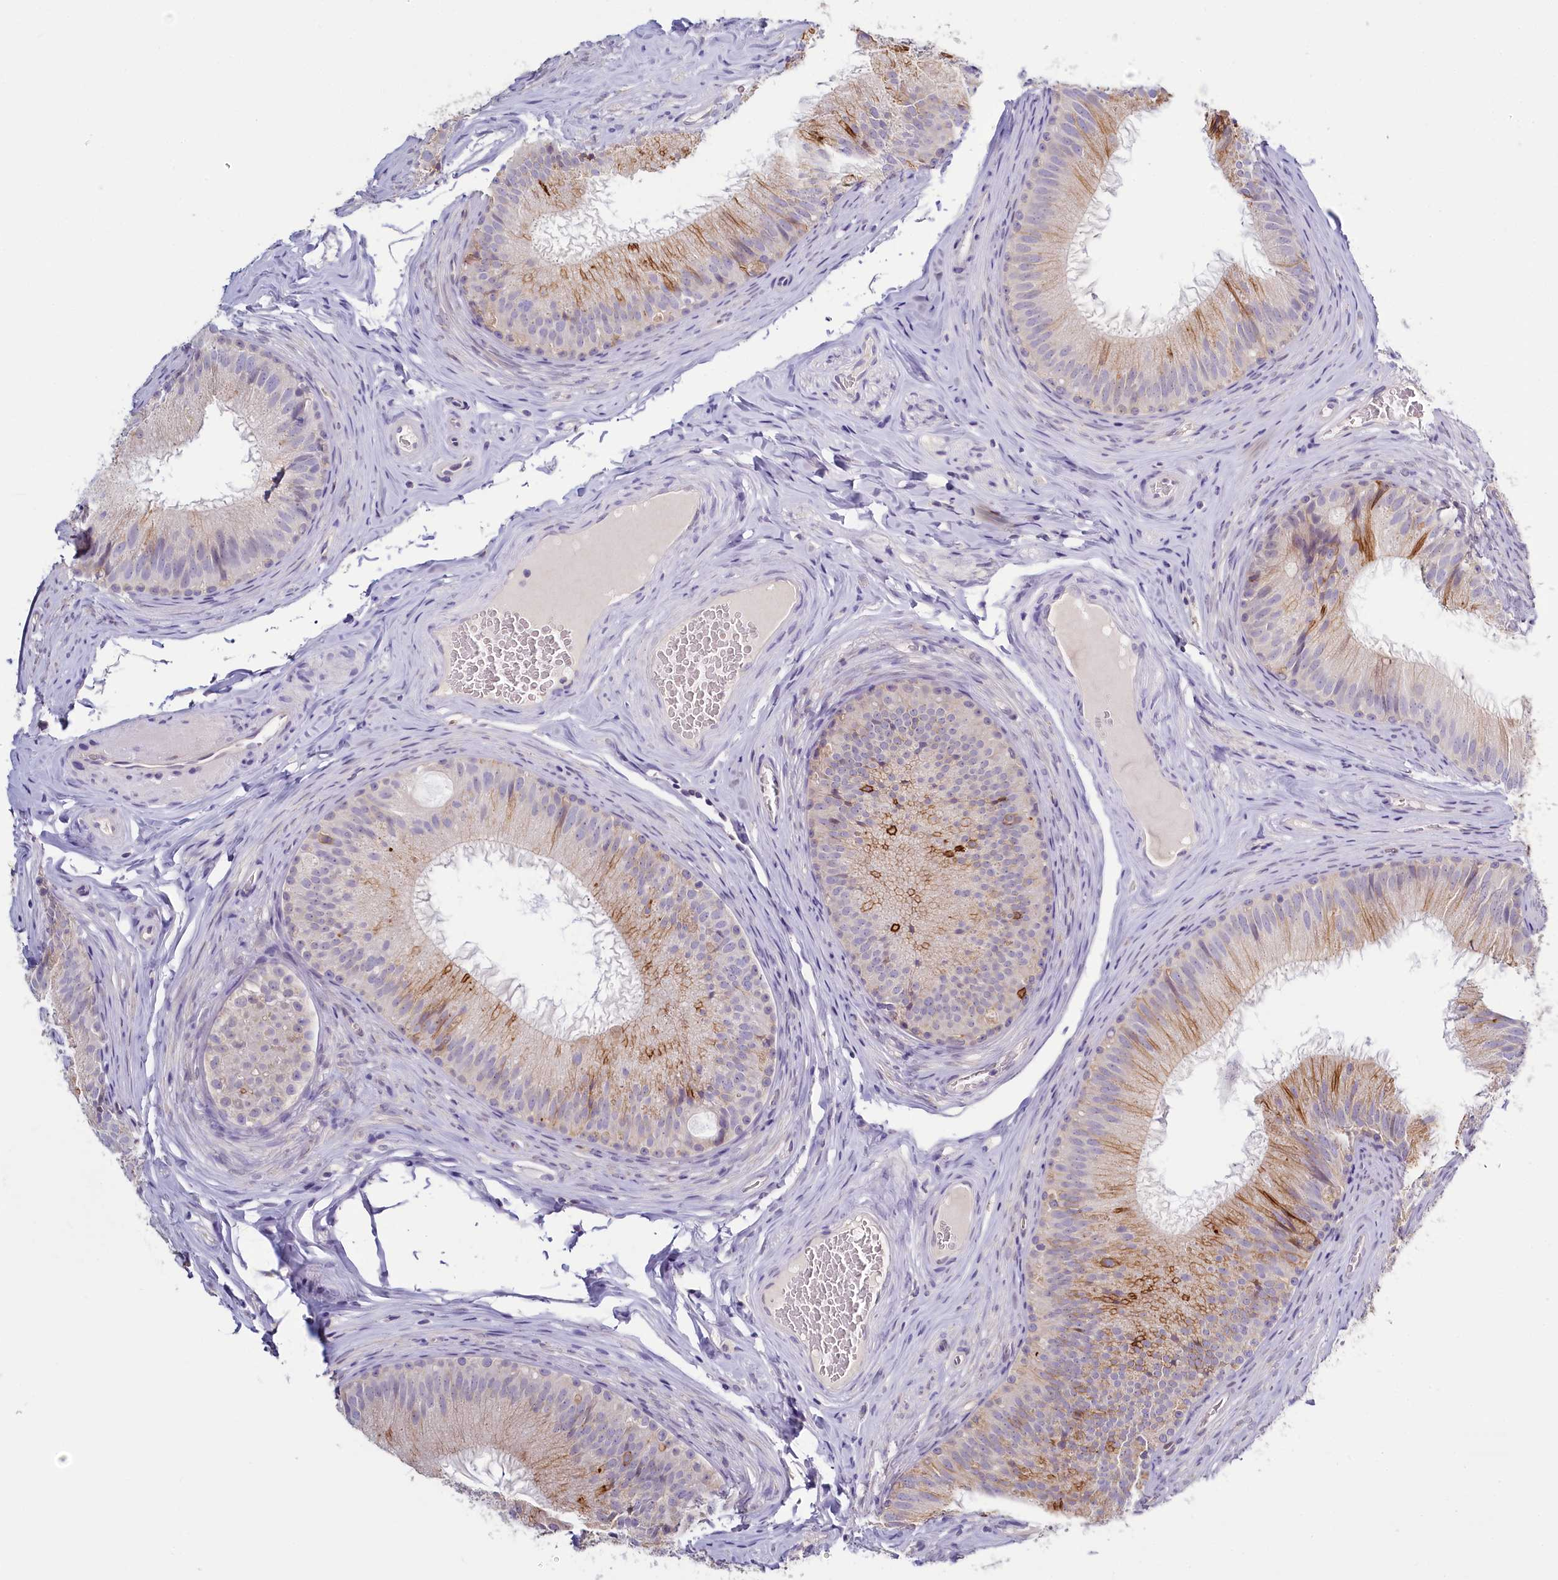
{"staining": {"intensity": "moderate", "quantity": "<25%", "location": "cytoplasmic/membranous"}, "tissue": "epididymis", "cell_type": "Glandular cells", "image_type": "normal", "snomed": [{"axis": "morphology", "description": "Normal tissue, NOS"}, {"axis": "topography", "description": "Epididymis"}], "caption": "Glandular cells demonstrate low levels of moderate cytoplasmic/membranous expression in about <25% of cells in normal epididymis.", "gene": "PDE6D", "patient": {"sex": "male", "age": 34}}